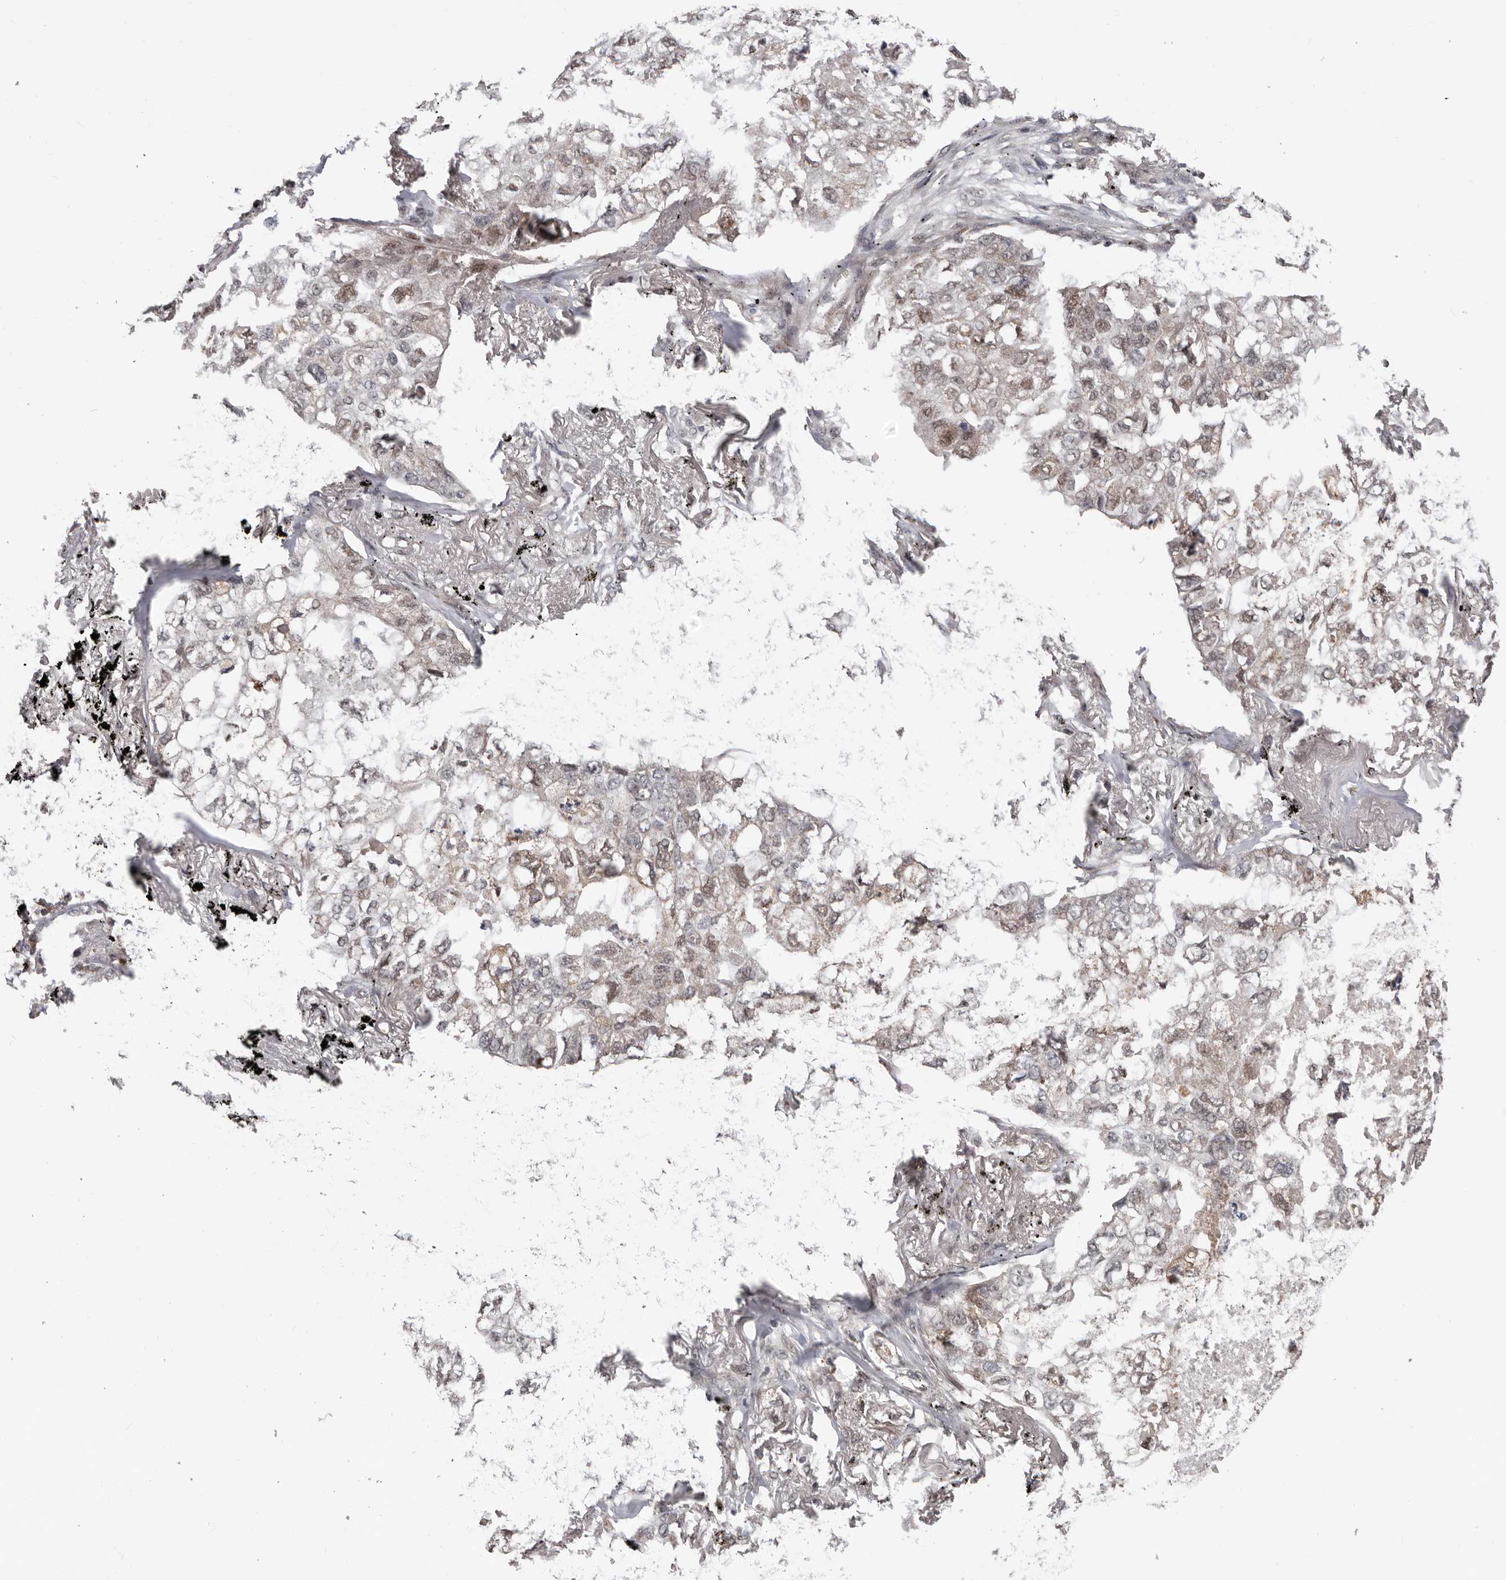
{"staining": {"intensity": "weak", "quantity": "25%-75%", "location": "cytoplasmic/membranous,nuclear"}, "tissue": "lung cancer", "cell_type": "Tumor cells", "image_type": "cancer", "snomed": [{"axis": "morphology", "description": "Adenocarcinoma, NOS"}, {"axis": "topography", "description": "Lung"}], "caption": "This image reveals immunohistochemistry staining of human lung cancer (adenocarcinoma), with low weak cytoplasmic/membranous and nuclear positivity in approximately 25%-75% of tumor cells.", "gene": "MOGAT2", "patient": {"sex": "male", "age": 65}}